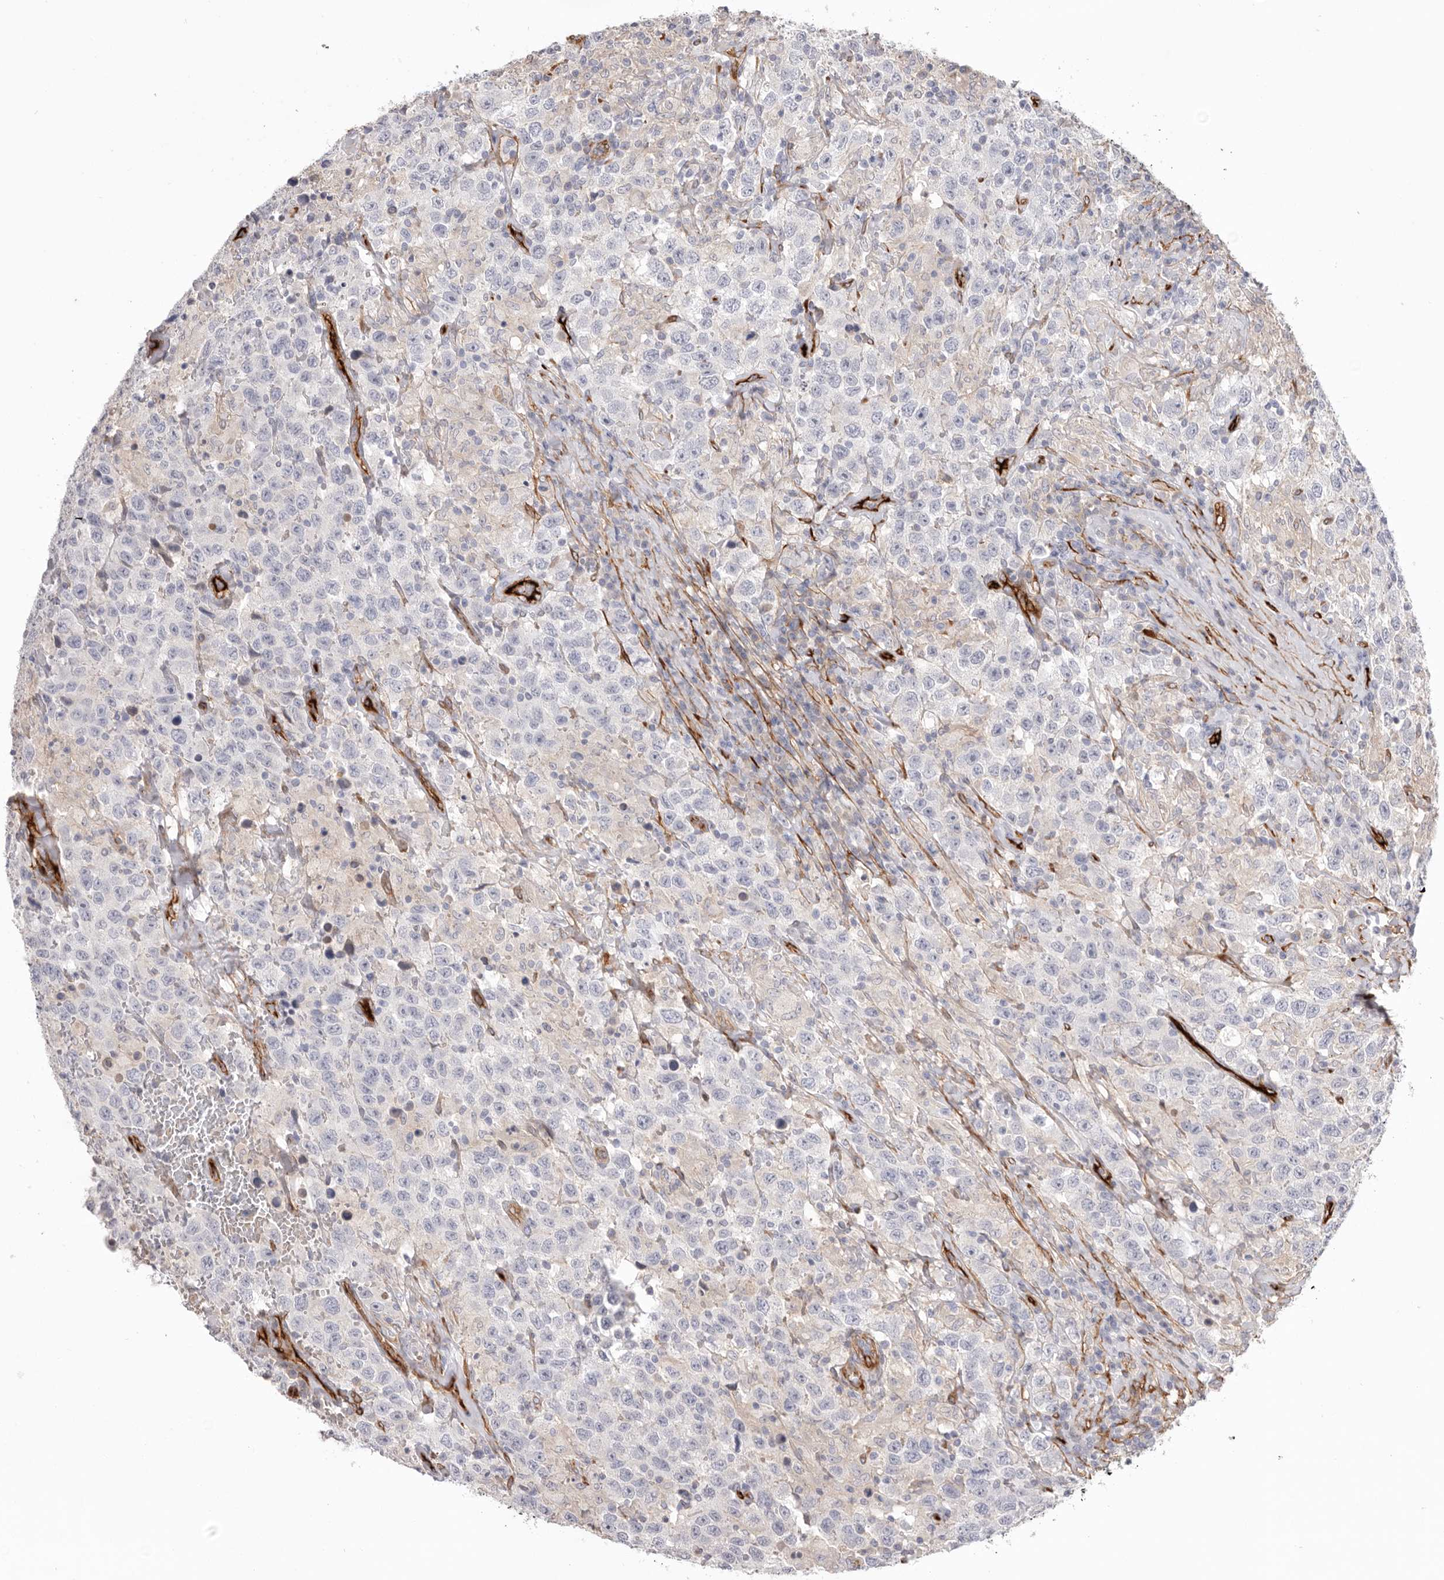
{"staining": {"intensity": "negative", "quantity": "none", "location": "none"}, "tissue": "testis cancer", "cell_type": "Tumor cells", "image_type": "cancer", "snomed": [{"axis": "morphology", "description": "Seminoma, NOS"}, {"axis": "topography", "description": "Testis"}], "caption": "Protein analysis of testis seminoma exhibits no significant positivity in tumor cells.", "gene": "LRRC66", "patient": {"sex": "male", "age": 41}}